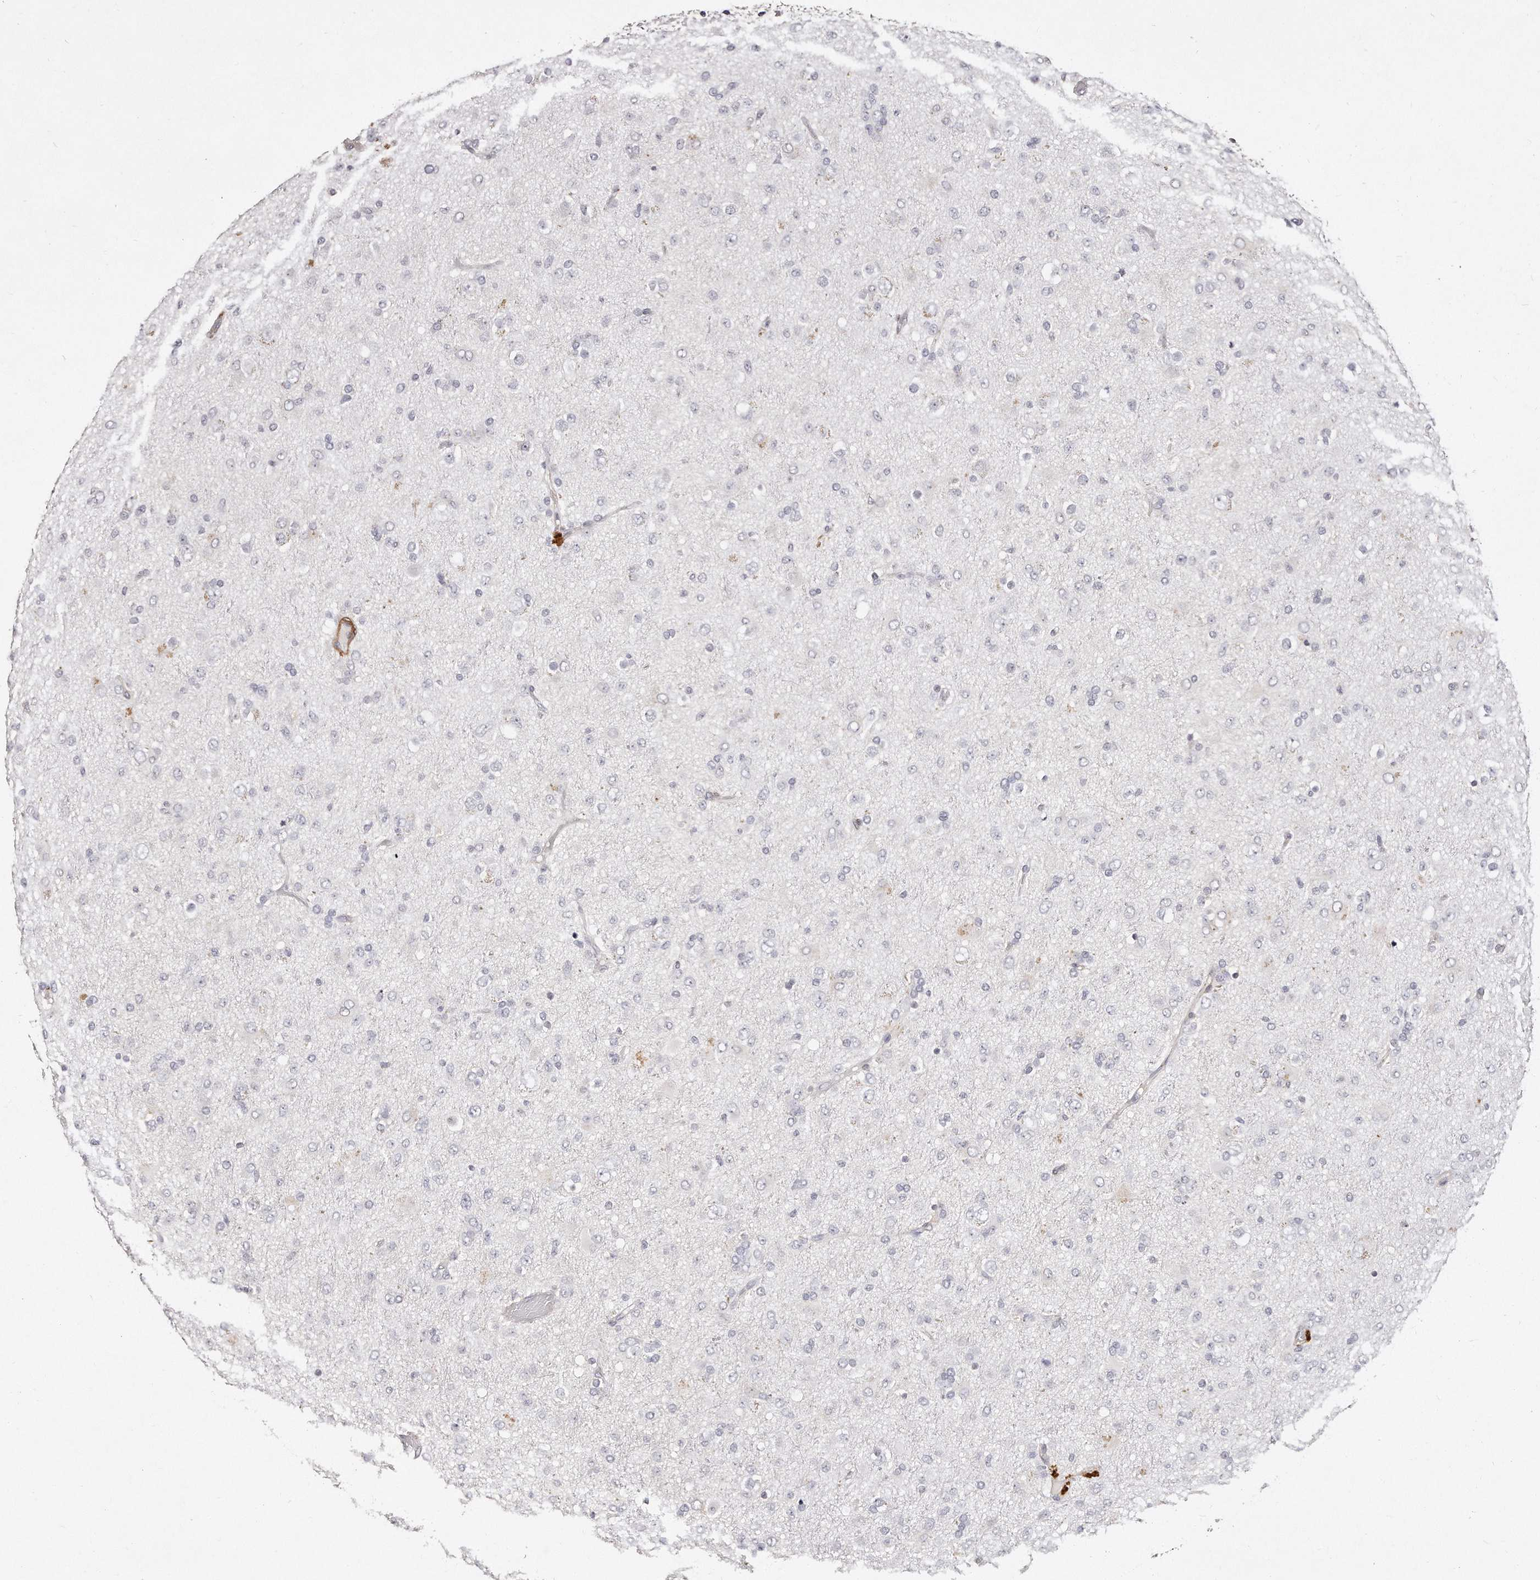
{"staining": {"intensity": "negative", "quantity": "none", "location": "none"}, "tissue": "glioma", "cell_type": "Tumor cells", "image_type": "cancer", "snomed": [{"axis": "morphology", "description": "Glioma, malignant, Low grade"}, {"axis": "topography", "description": "Brain"}], "caption": "IHC micrograph of human malignant low-grade glioma stained for a protein (brown), which displays no positivity in tumor cells. (Brightfield microscopy of DAB immunohistochemistry at high magnification).", "gene": "LMOD1", "patient": {"sex": "male", "age": 65}}